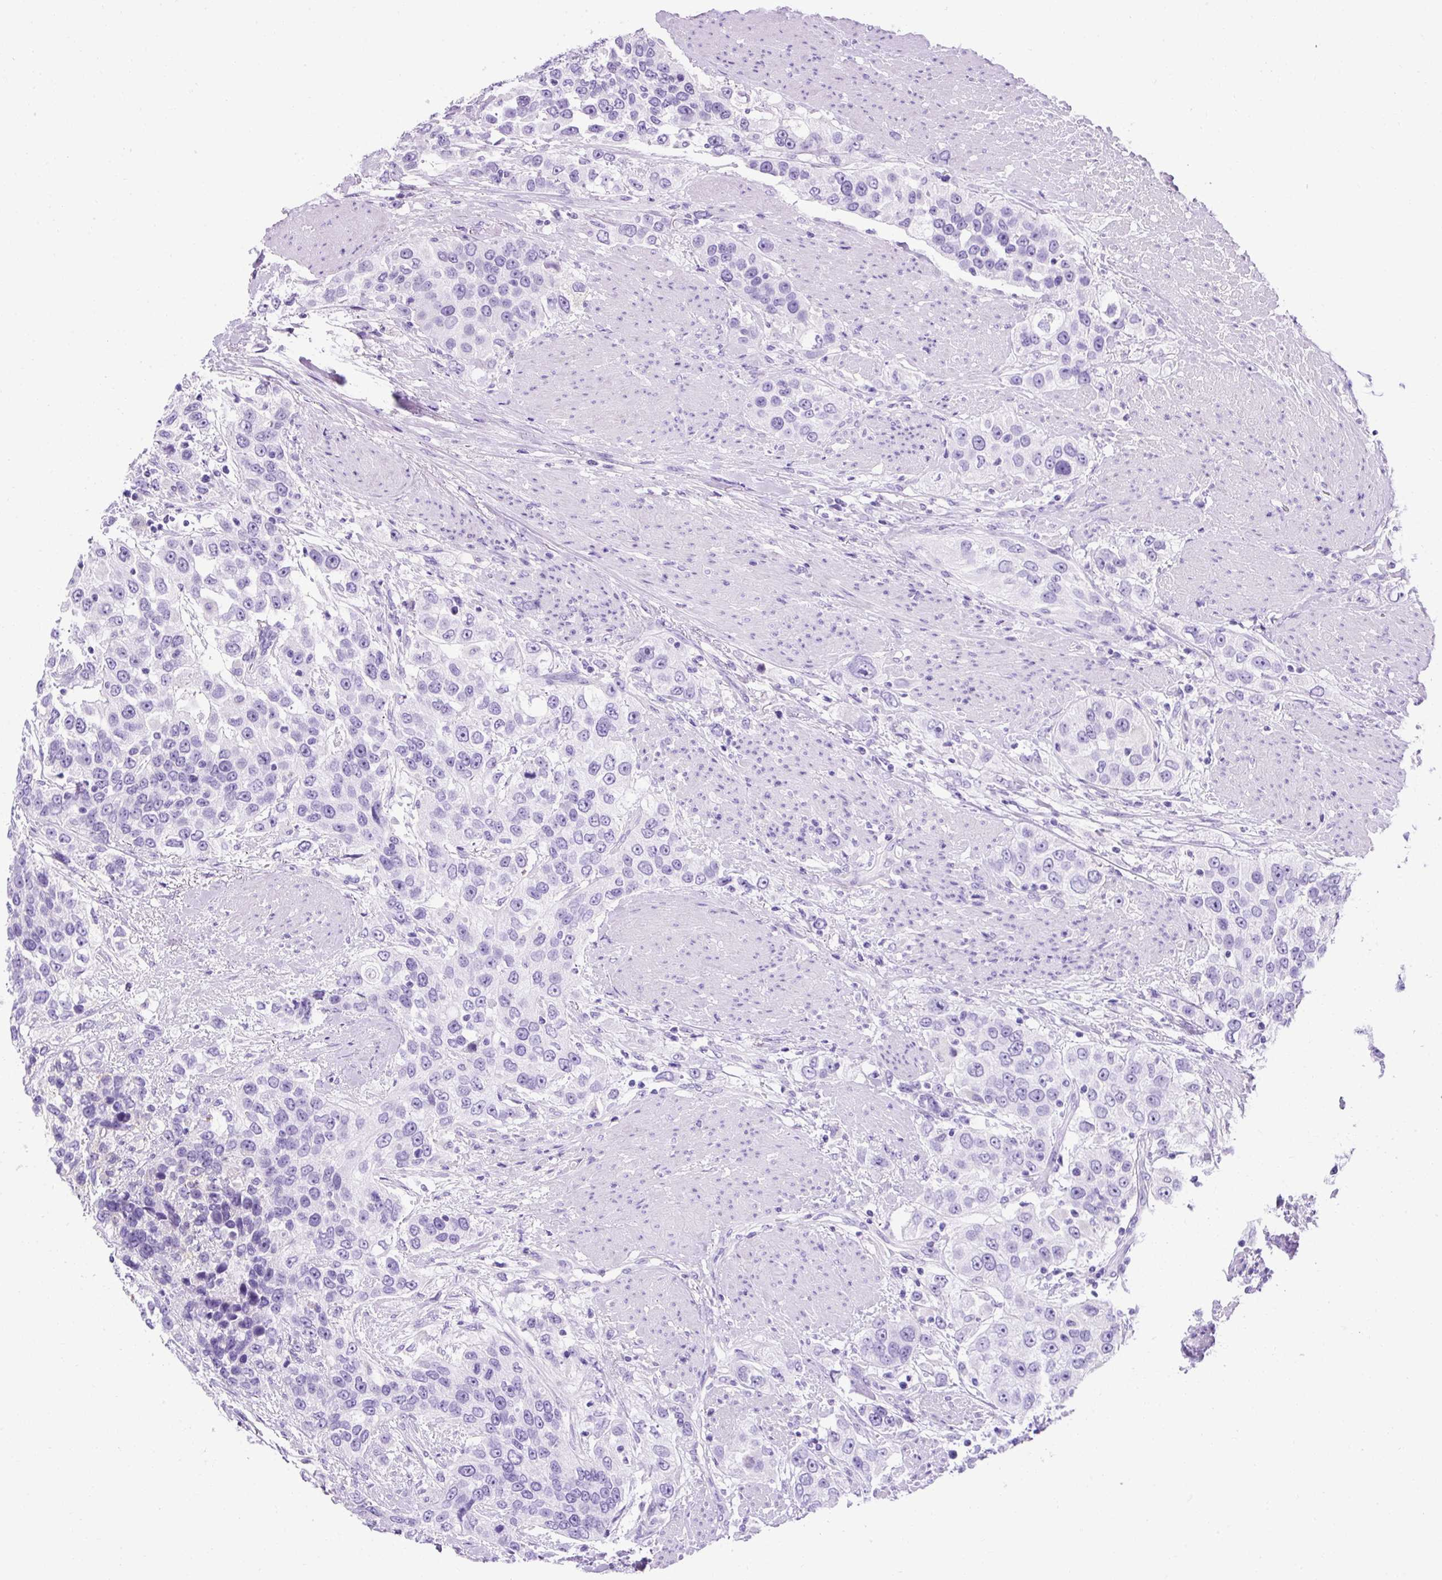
{"staining": {"intensity": "negative", "quantity": "none", "location": "none"}, "tissue": "urothelial cancer", "cell_type": "Tumor cells", "image_type": "cancer", "snomed": [{"axis": "morphology", "description": "Urothelial carcinoma, High grade"}, {"axis": "topography", "description": "Urinary bladder"}], "caption": "This is an immunohistochemistry (IHC) image of human urothelial cancer. There is no positivity in tumor cells.", "gene": "KRT12", "patient": {"sex": "female", "age": 80}}